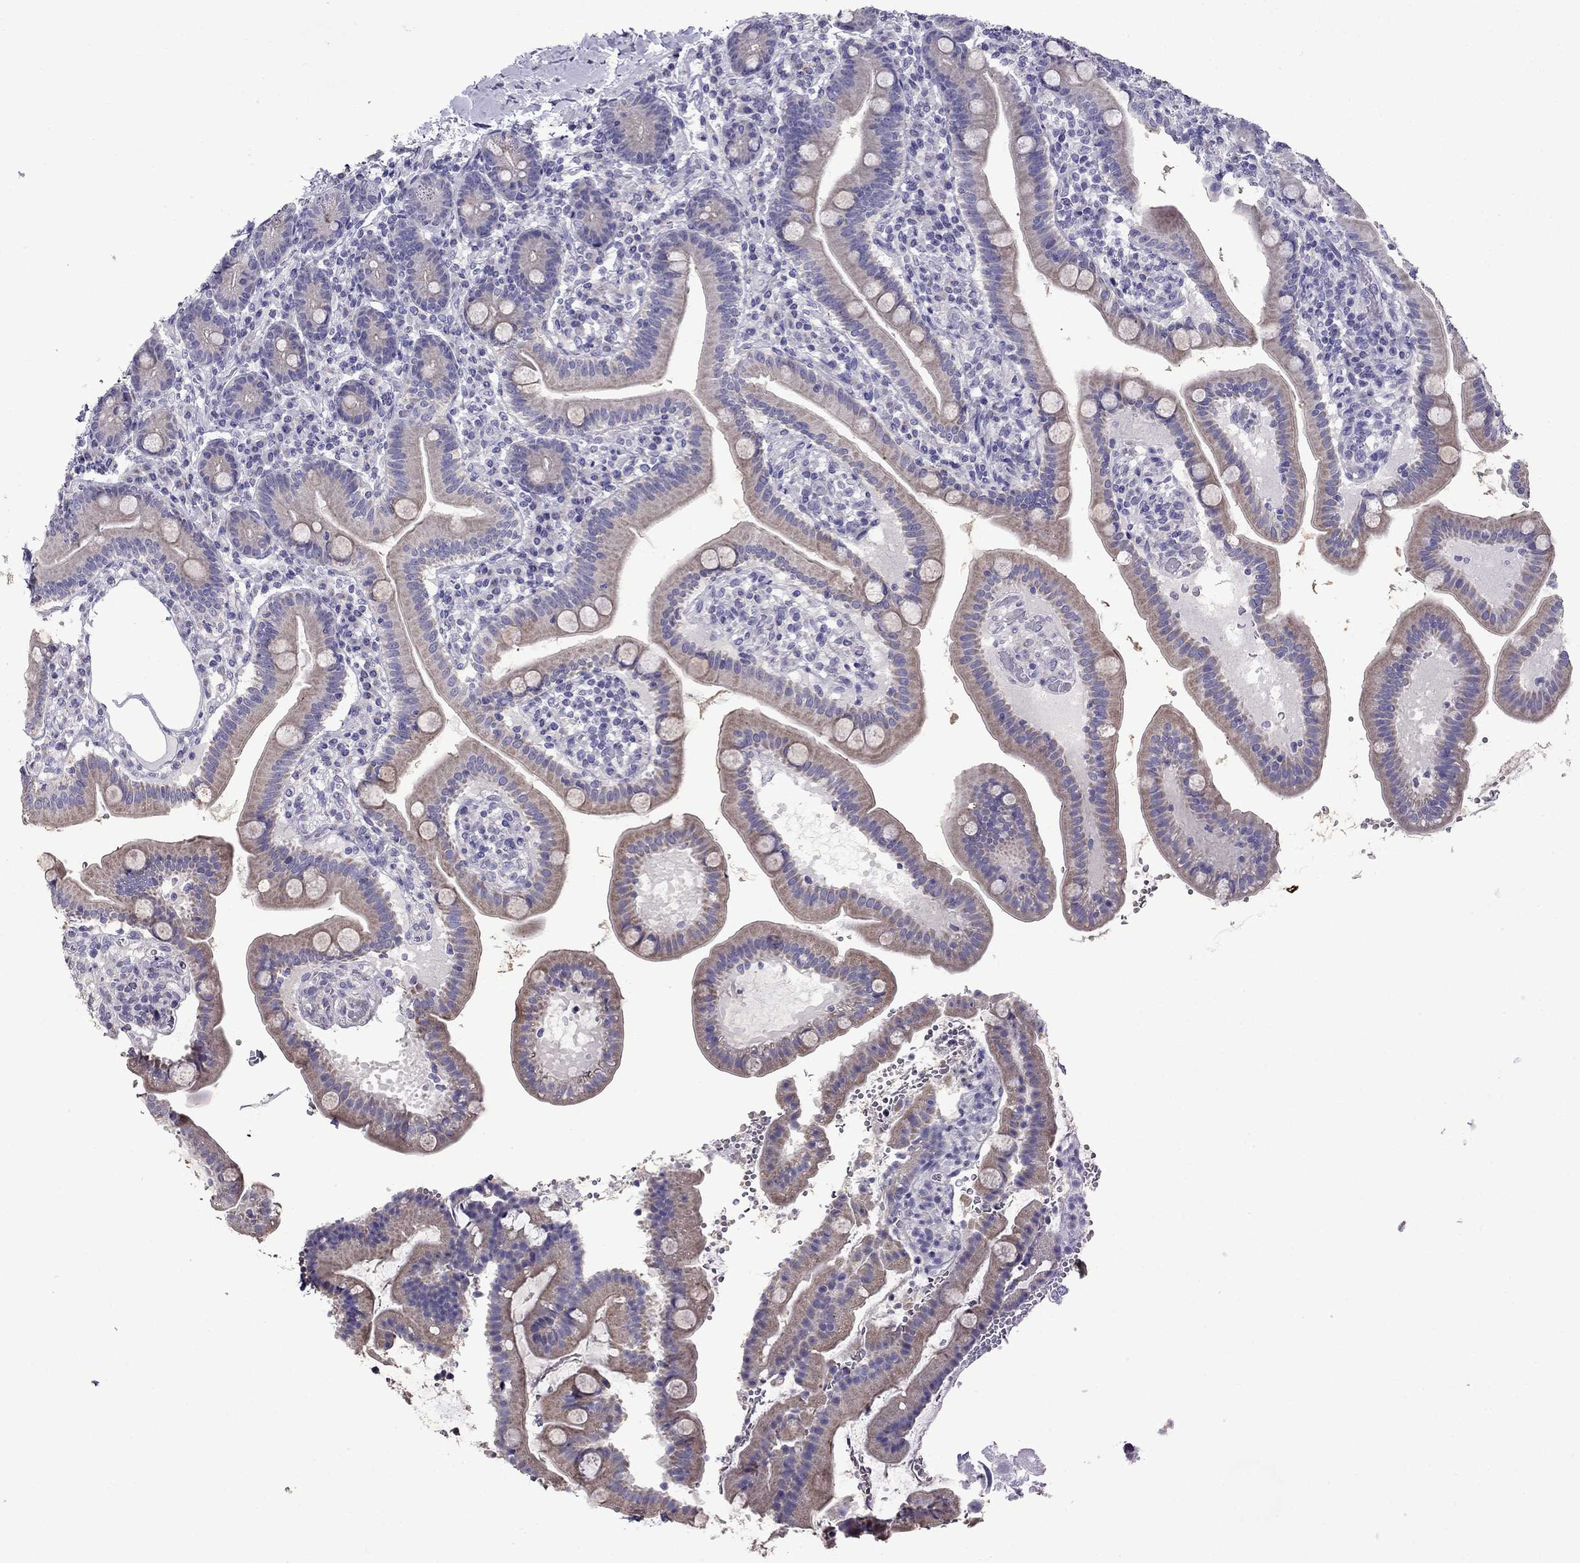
{"staining": {"intensity": "weak", "quantity": "25%-75%", "location": "cytoplasmic/membranous"}, "tissue": "small intestine", "cell_type": "Glandular cells", "image_type": "normal", "snomed": [{"axis": "morphology", "description": "Normal tissue, NOS"}, {"axis": "topography", "description": "Small intestine"}], "caption": "IHC (DAB (3,3'-diaminobenzidine)) staining of normal small intestine shows weak cytoplasmic/membranous protein expression in approximately 25%-75% of glandular cells.", "gene": "OXCT2", "patient": {"sex": "male", "age": 66}}